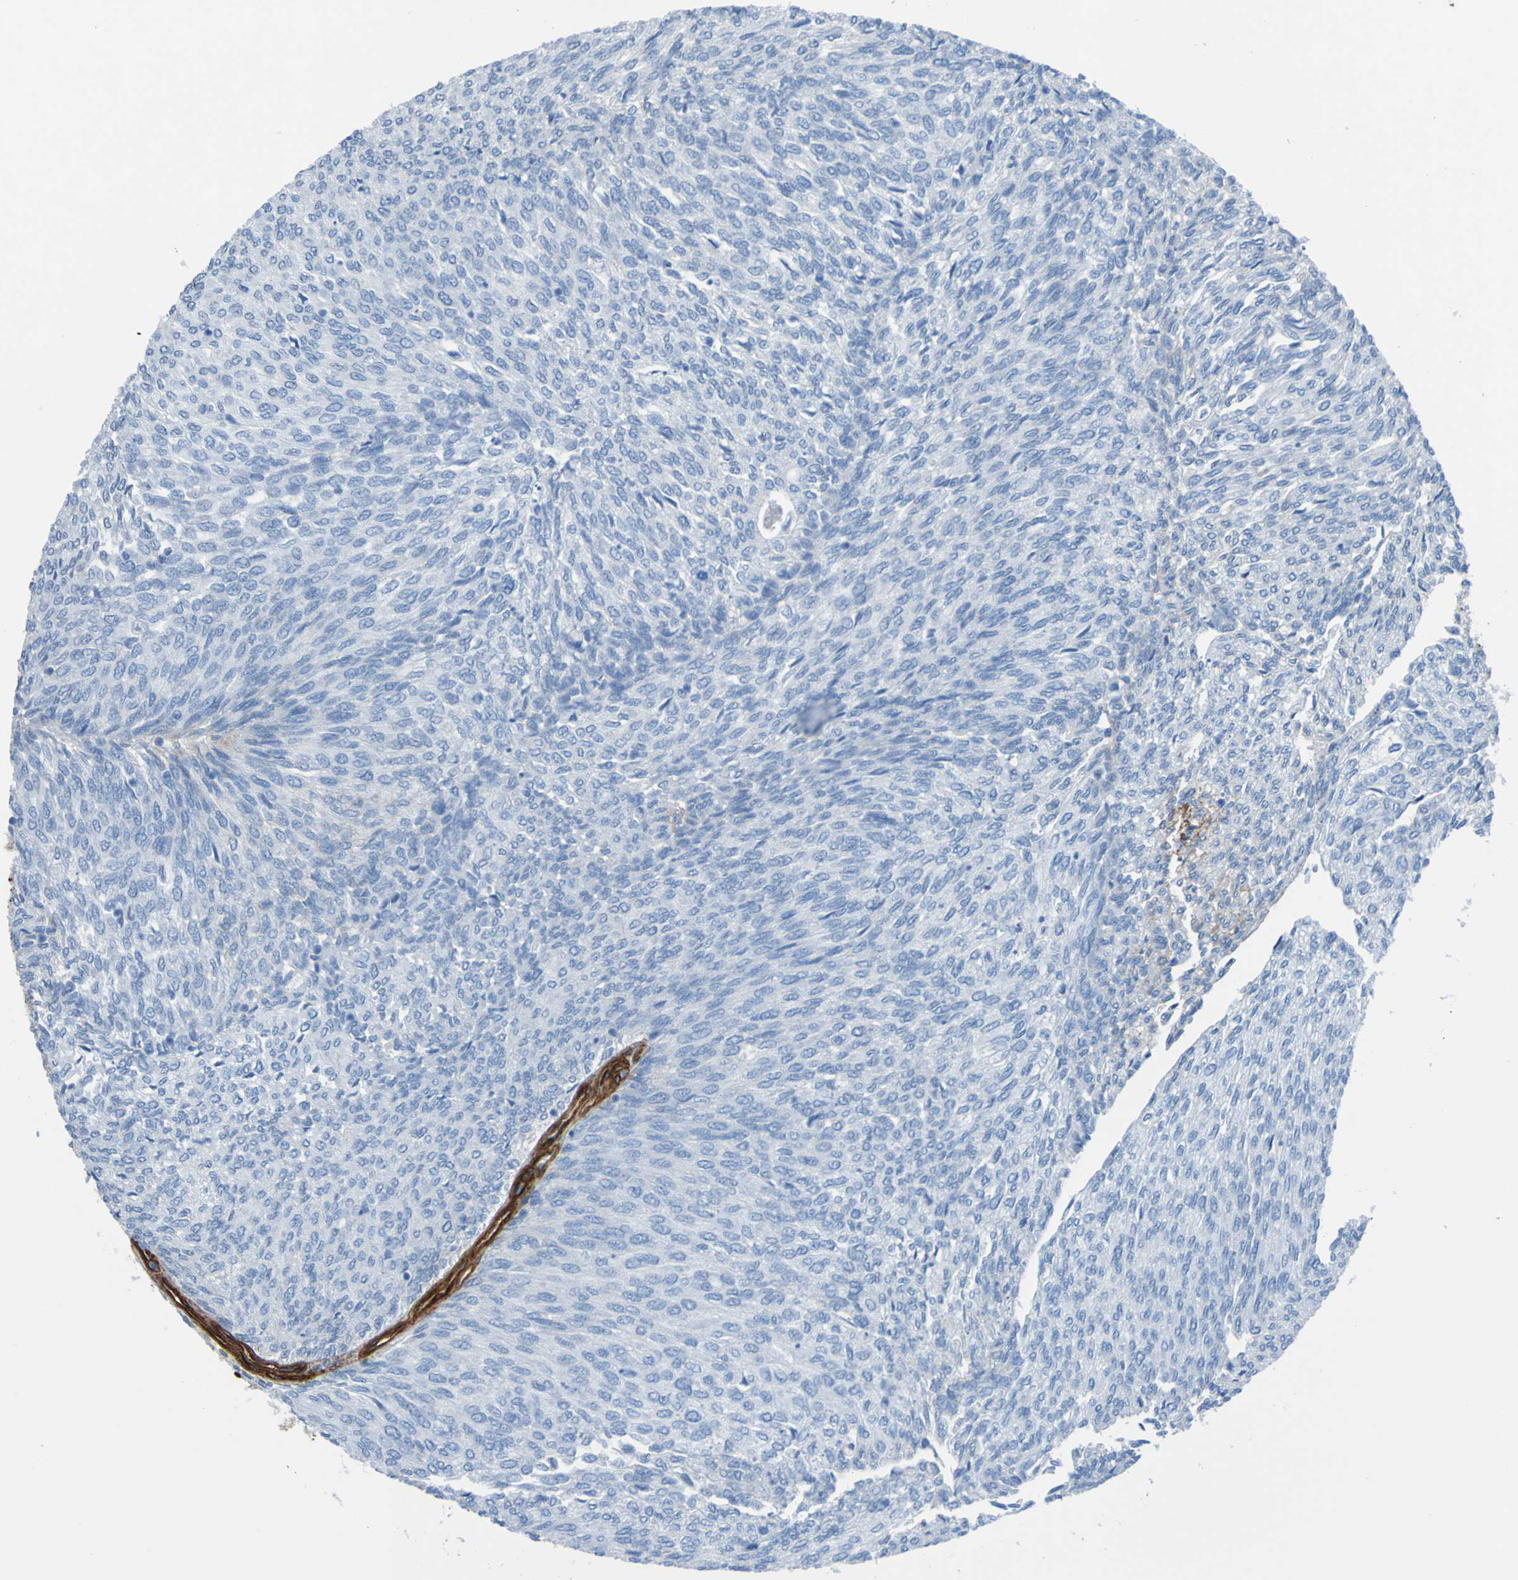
{"staining": {"intensity": "negative", "quantity": "none", "location": "none"}, "tissue": "urothelial cancer", "cell_type": "Tumor cells", "image_type": "cancer", "snomed": [{"axis": "morphology", "description": "Urothelial carcinoma, Low grade"}, {"axis": "topography", "description": "Urinary bladder"}], "caption": "Tumor cells are negative for protein expression in human low-grade urothelial carcinoma.", "gene": "COL4A2", "patient": {"sex": "female", "age": 79}}